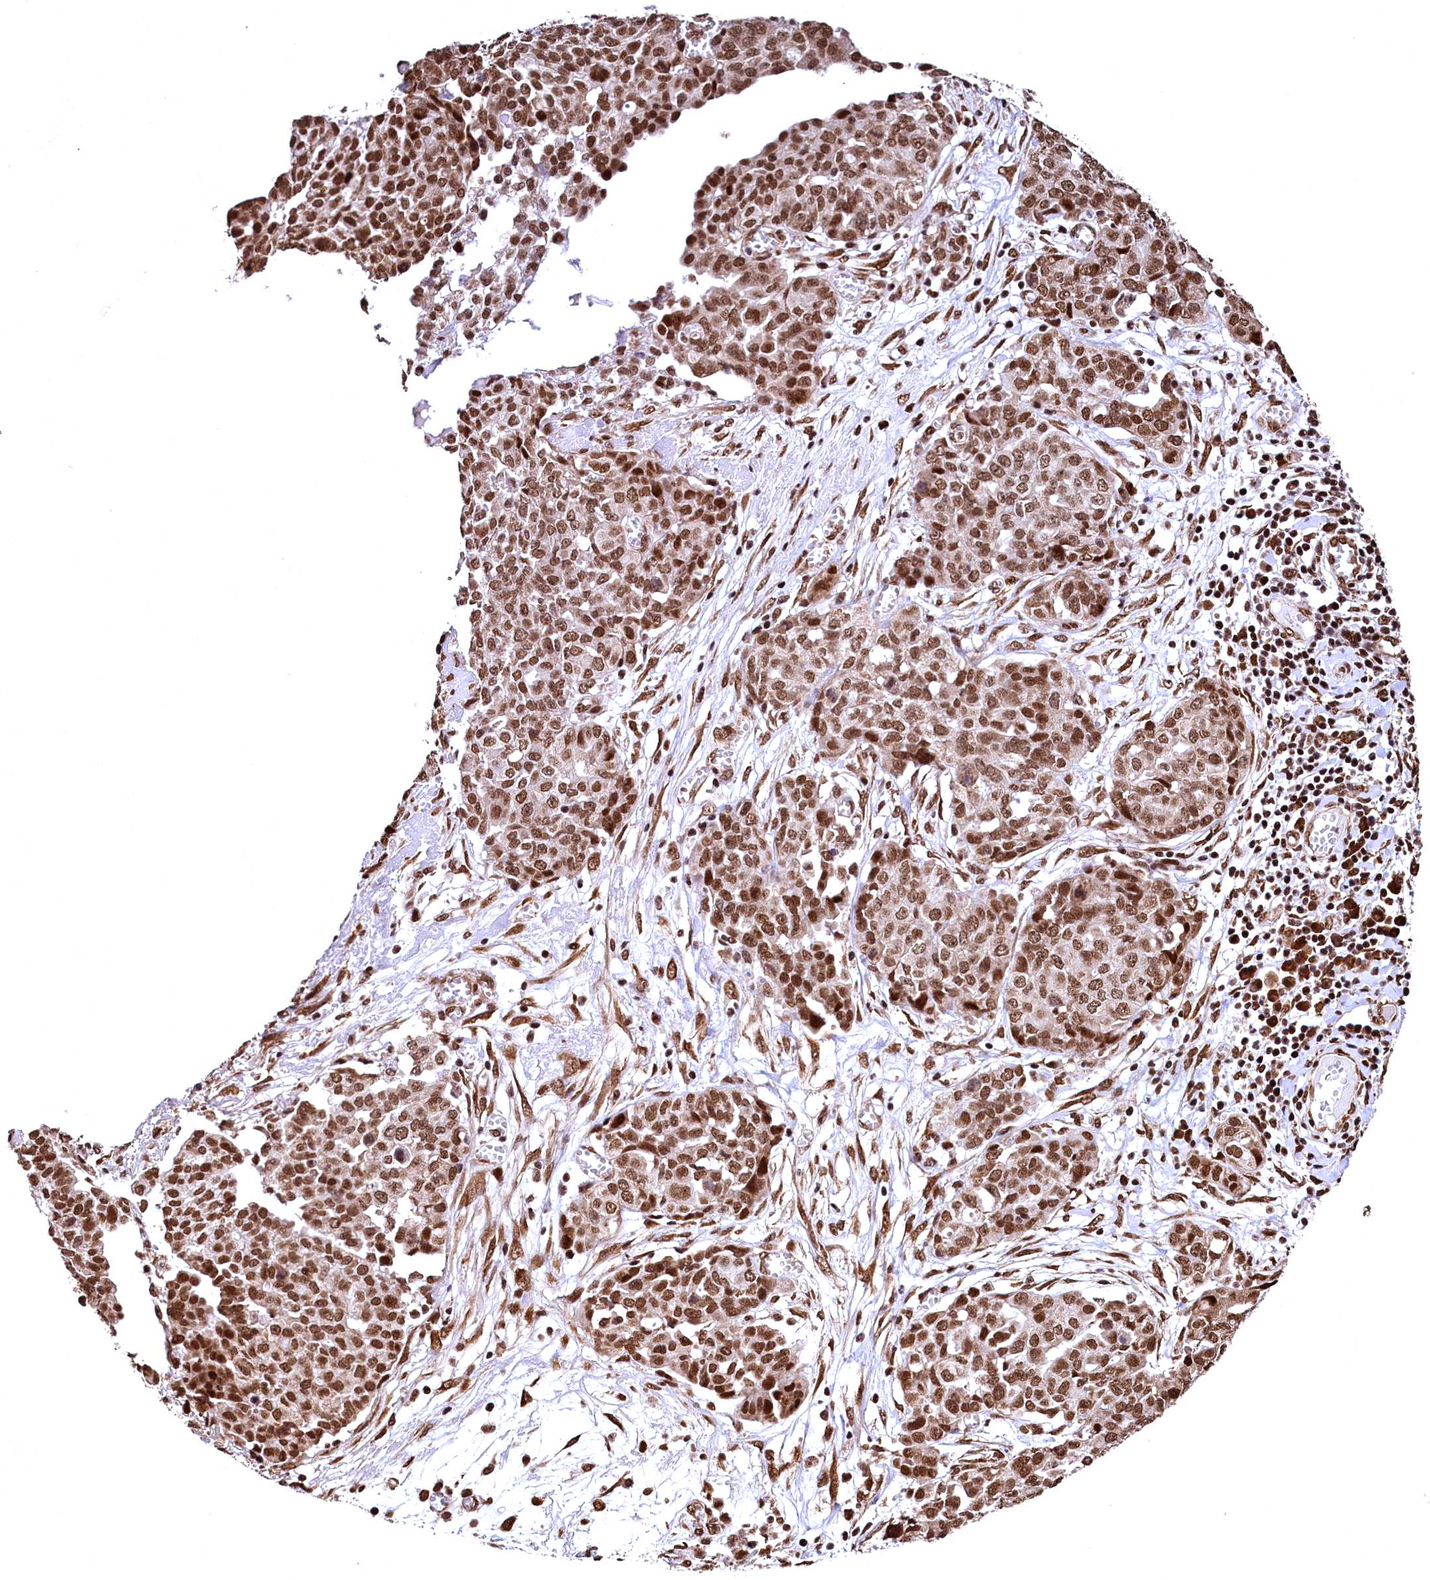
{"staining": {"intensity": "moderate", "quantity": ">75%", "location": "nuclear"}, "tissue": "ovarian cancer", "cell_type": "Tumor cells", "image_type": "cancer", "snomed": [{"axis": "morphology", "description": "Cystadenocarcinoma, serous, NOS"}, {"axis": "topography", "description": "Soft tissue"}, {"axis": "topography", "description": "Ovary"}], "caption": "Immunohistochemical staining of human ovarian serous cystadenocarcinoma demonstrates moderate nuclear protein positivity in about >75% of tumor cells.", "gene": "PDS5B", "patient": {"sex": "female", "age": 57}}